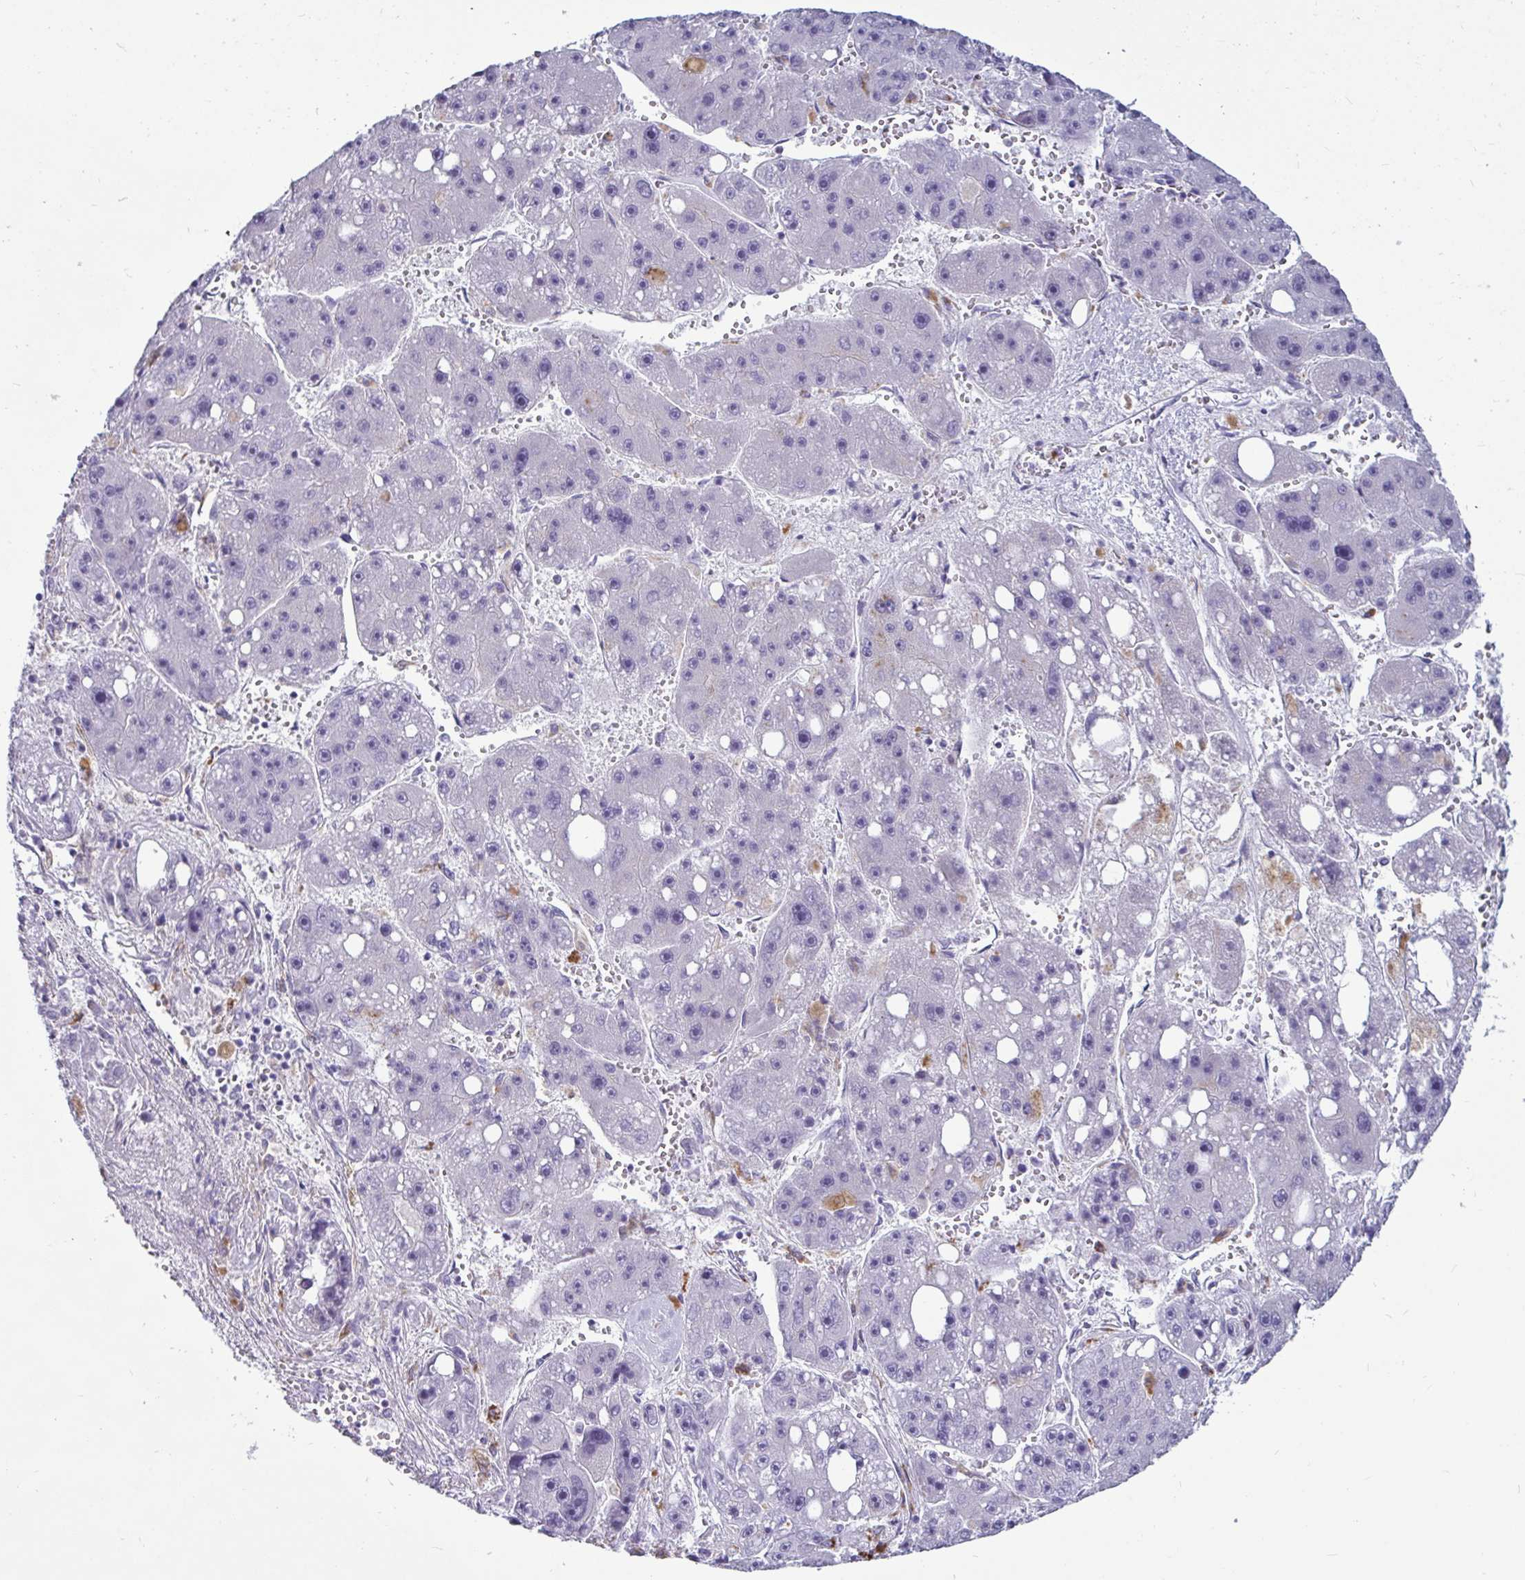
{"staining": {"intensity": "negative", "quantity": "none", "location": "none"}, "tissue": "liver cancer", "cell_type": "Tumor cells", "image_type": "cancer", "snomed": [{"axis": "morphology", "description": "Carcinoma, Hepatocellular, NOS"}, {"axis": "topography", "description": "Liver"}], "caption": "Immunohistochemistry micrograph of liver hepatocellular carcinoma stained for a protein (brown), which shows no expression in tumor cells.", "gene": "CTSZ", "patient": {"sex": "female", "age": 61}}